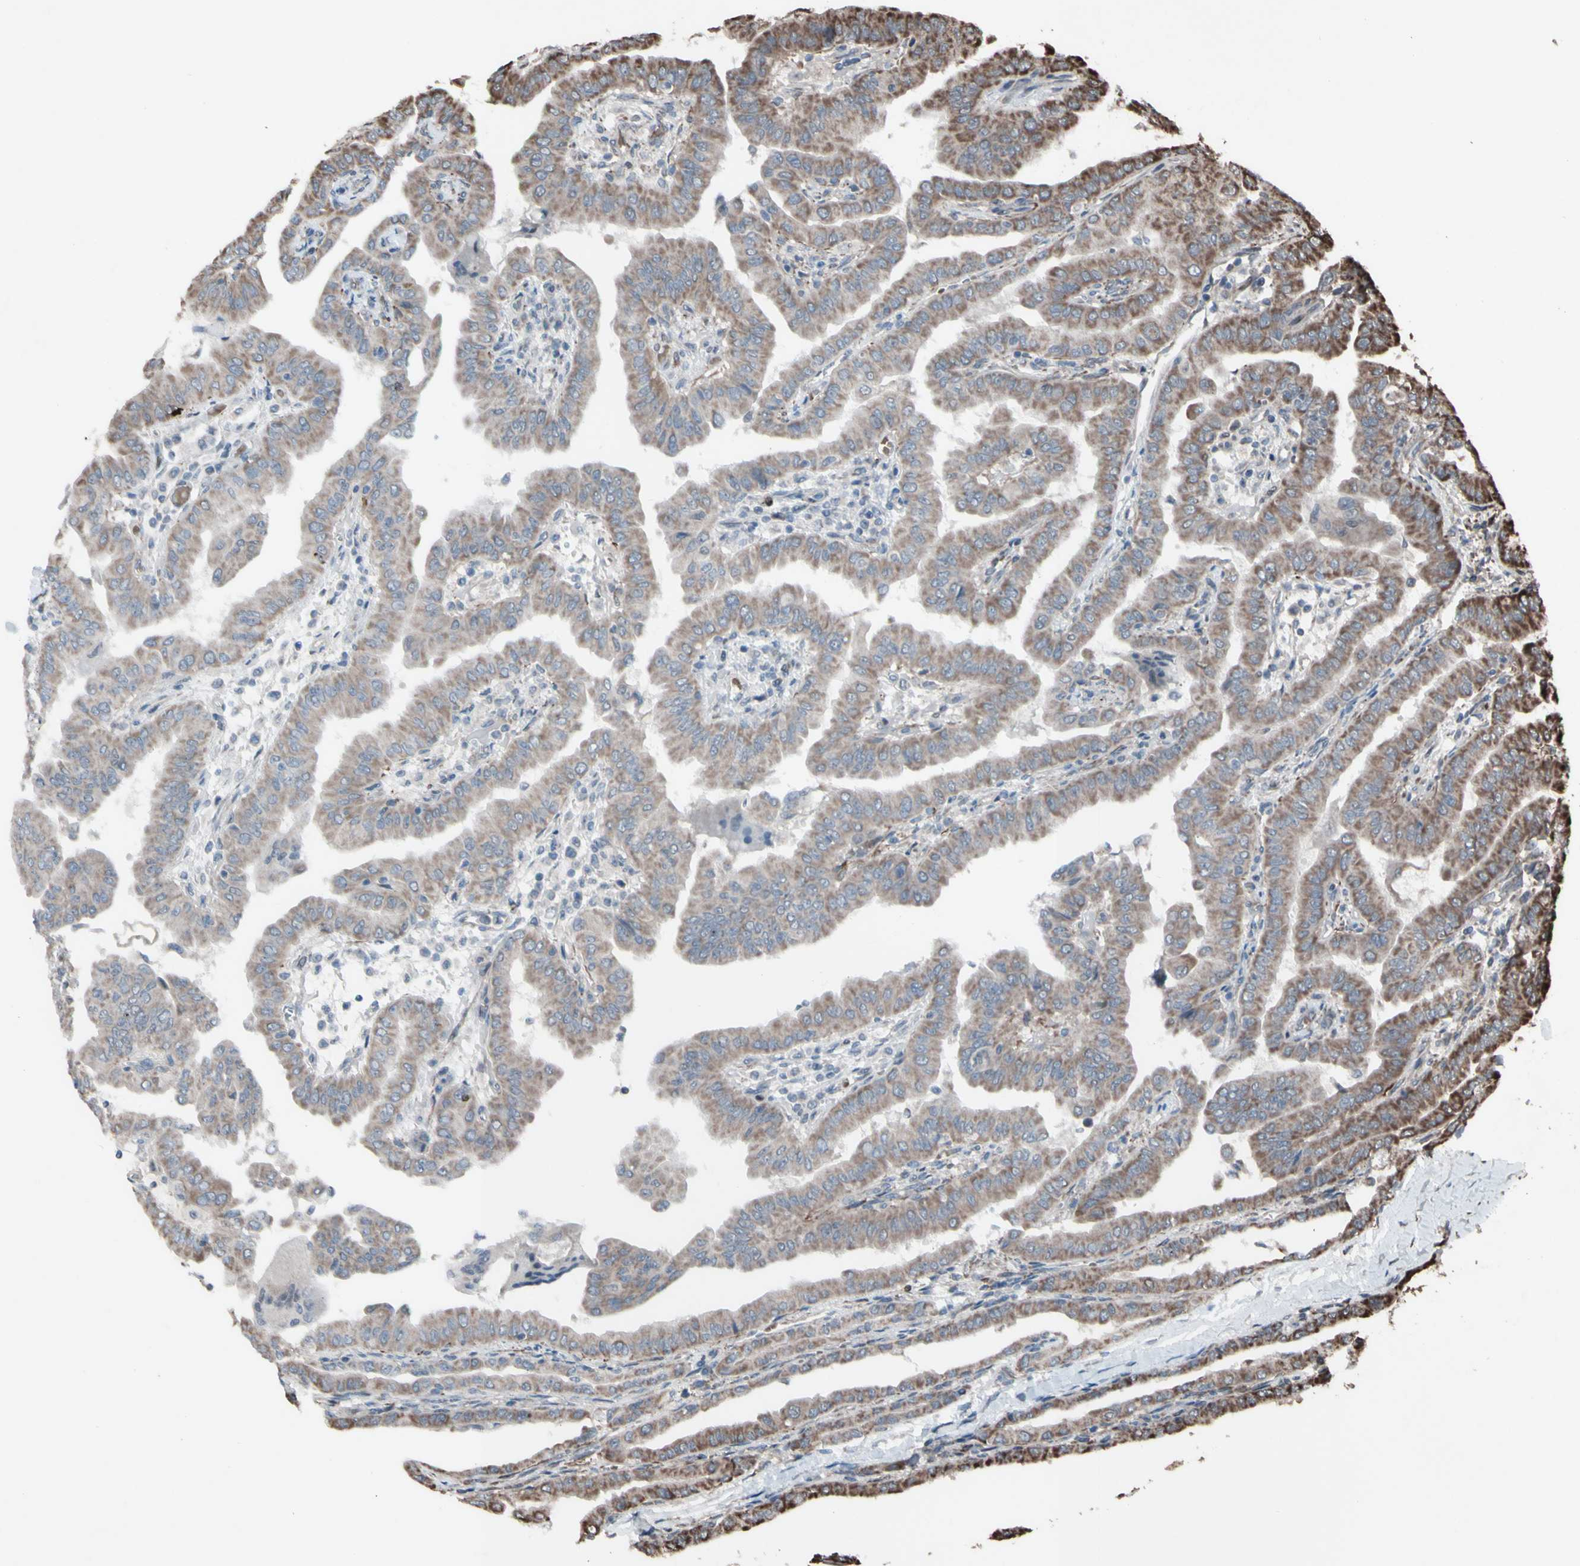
{"staining": {"intensity": "weak", "quantity": ">75%", "location": "cytoplasmic/membranous"}, "tissue": "thyroid cancer", "cell_type": "Tumor cells", "image_type": "cancer", "snomed": [{"axis": "morphology", "description": "Papillary adenocarcinoma, NOS"}, {"axis": "topography", "description": "Thyroid gland"}], "caption": "Approximately >75% of tumor cells in thyroid cancer show weak cytoplasmic/membranous protein expression as visualized by brown immunohistochemical staining.", "gene": "ACOT8", "patient": {"sex": "male", "age": 33}}